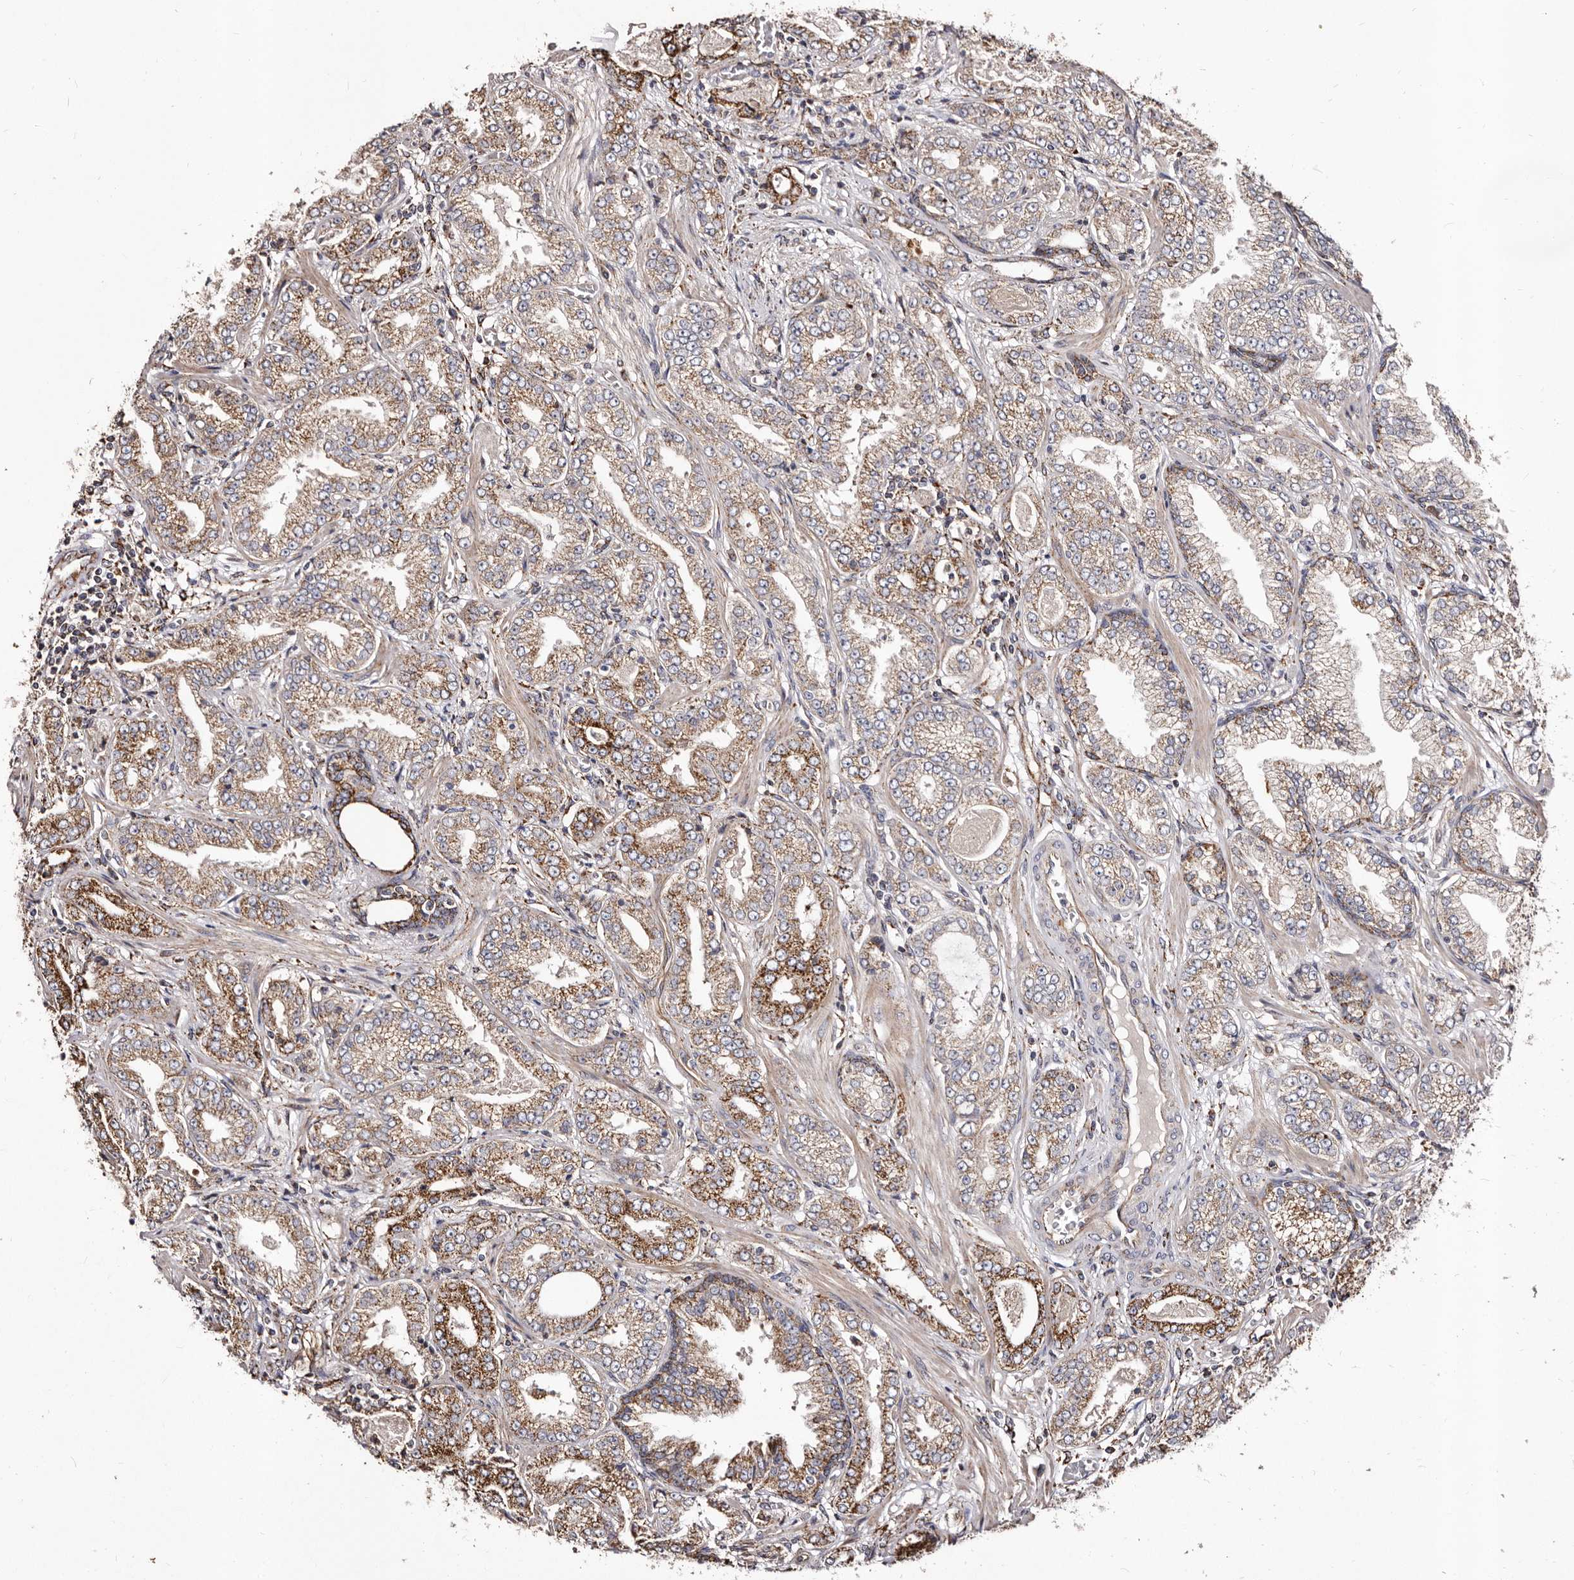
{"staining": {"intensity": "moderate", "quantity": ">75%", "location": "cytoplasmic/membranous"}, "tissue": "prostate cancer", "cell_type": "Tumor cells", "image_type": "cancer", "snomed": [{"axis": "morphology", "description": "Adenocarcinoma, High grade"}, {"axis": "topography", "description": "Prostate"}], "caption": "Tumor cells display moderate cytoplasmic/membranous expression in approximately >75% of cells in prostate high-grade adenocarcinoma. (DAB (3,3'-diaminobenzidine) IHC with brightfield microscopy, high magnification).", "gene": "LUZP1", "patient": {"sex": "male", "age": 71}}